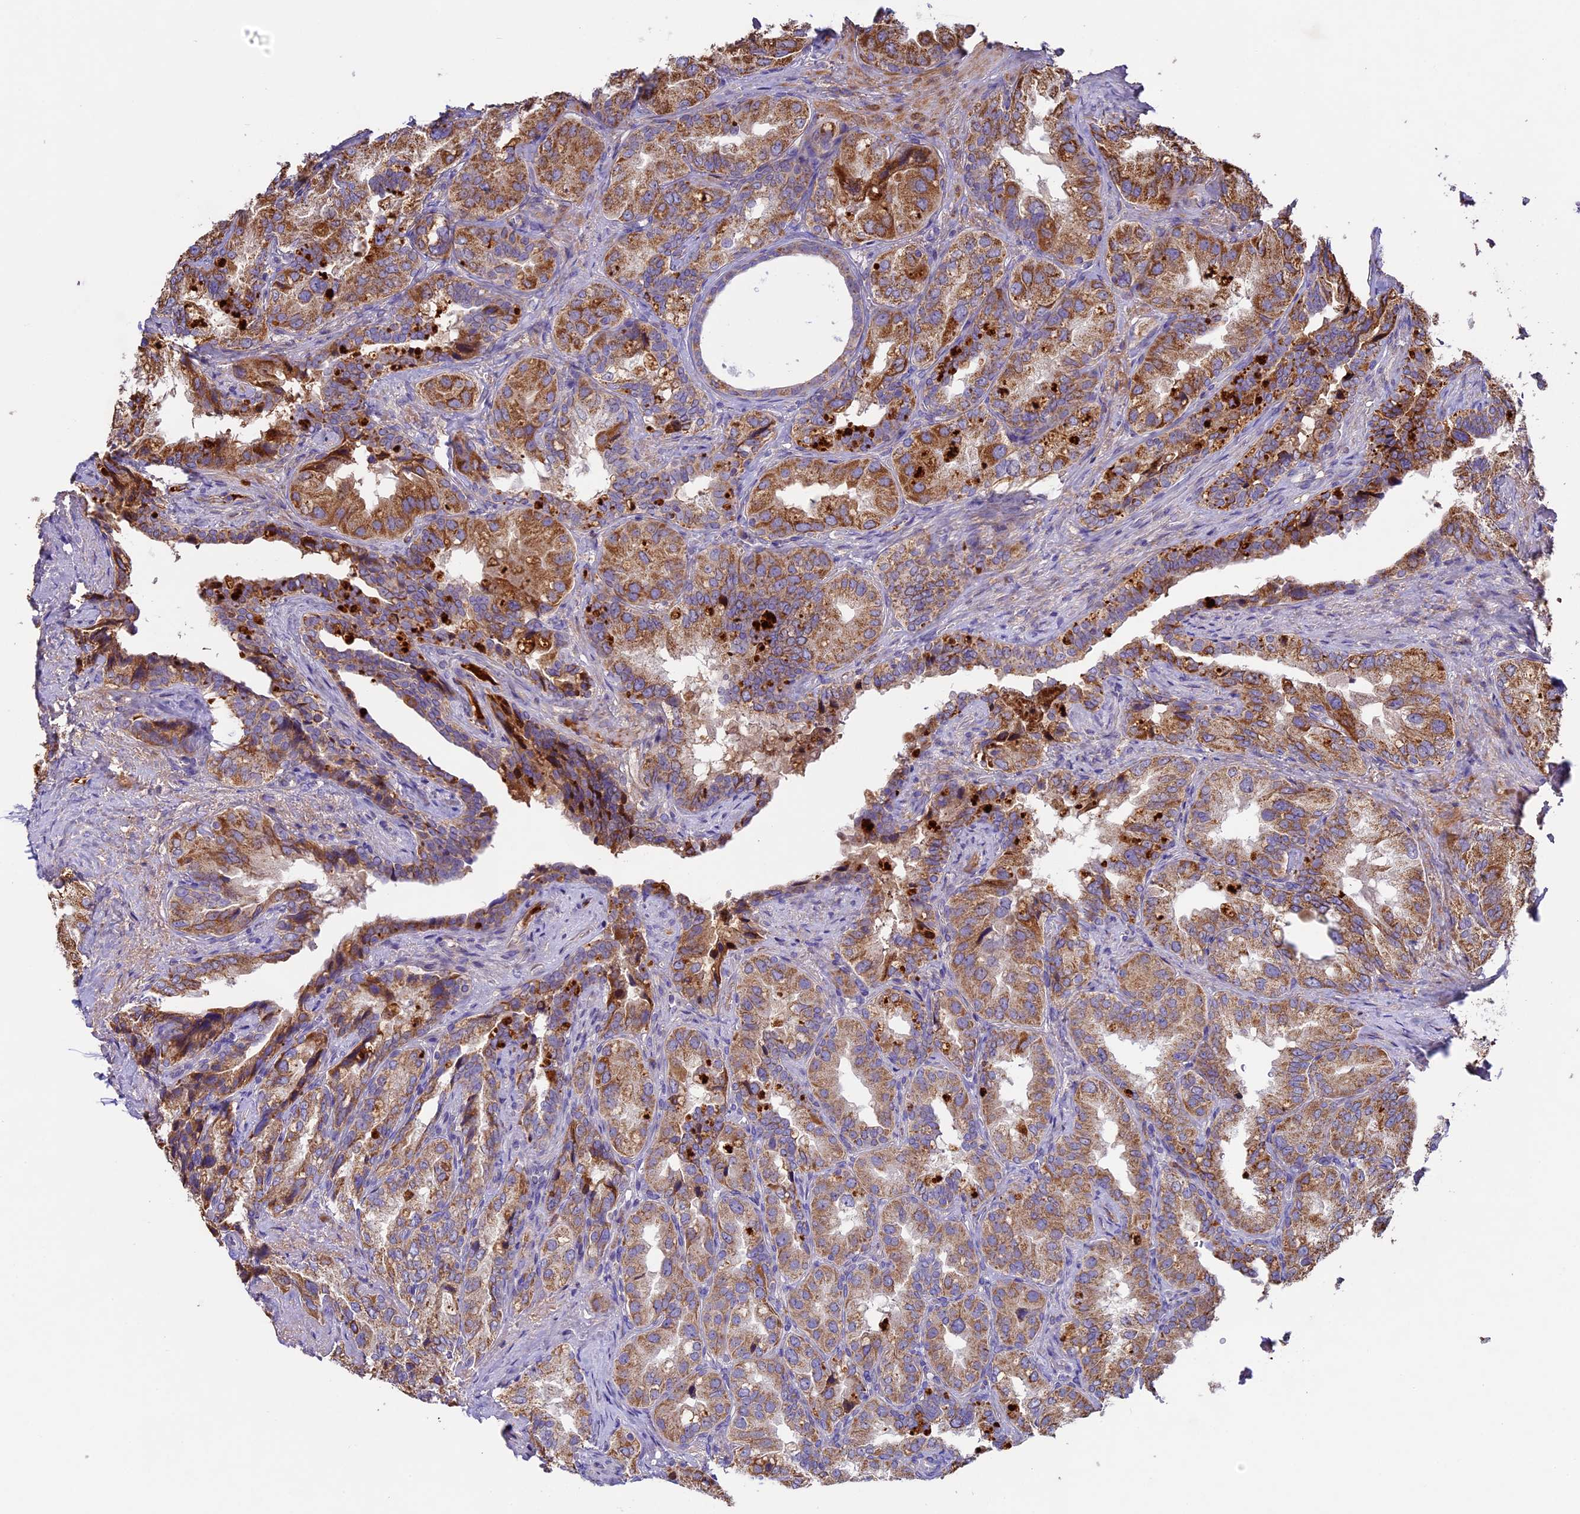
{"staining": {"intensity": "moderate", "quantity": ">75%", "location": "cytoplasmic/membranous"}, "tissue": "seminal vesicle", "cell_type": "Glandular cells", "image_type": "normal", "snomed": [{"axis": "morphology", "description": "Normal tissue, NOS"}, {"axis": "topography", "description": "Seminal veicle"}, {"axis": "topography", "description": "Peripheral nerve tissue"}], "caption": "Immunohistochemical staining of unremarkable human seminal vesicle exhibits >75% levels of moderate cytoplasmic/membranous protein staining in about >75% of glandular cells.", "gene": "OCEL1", "patient": {"sex": "male", "age": 67}}